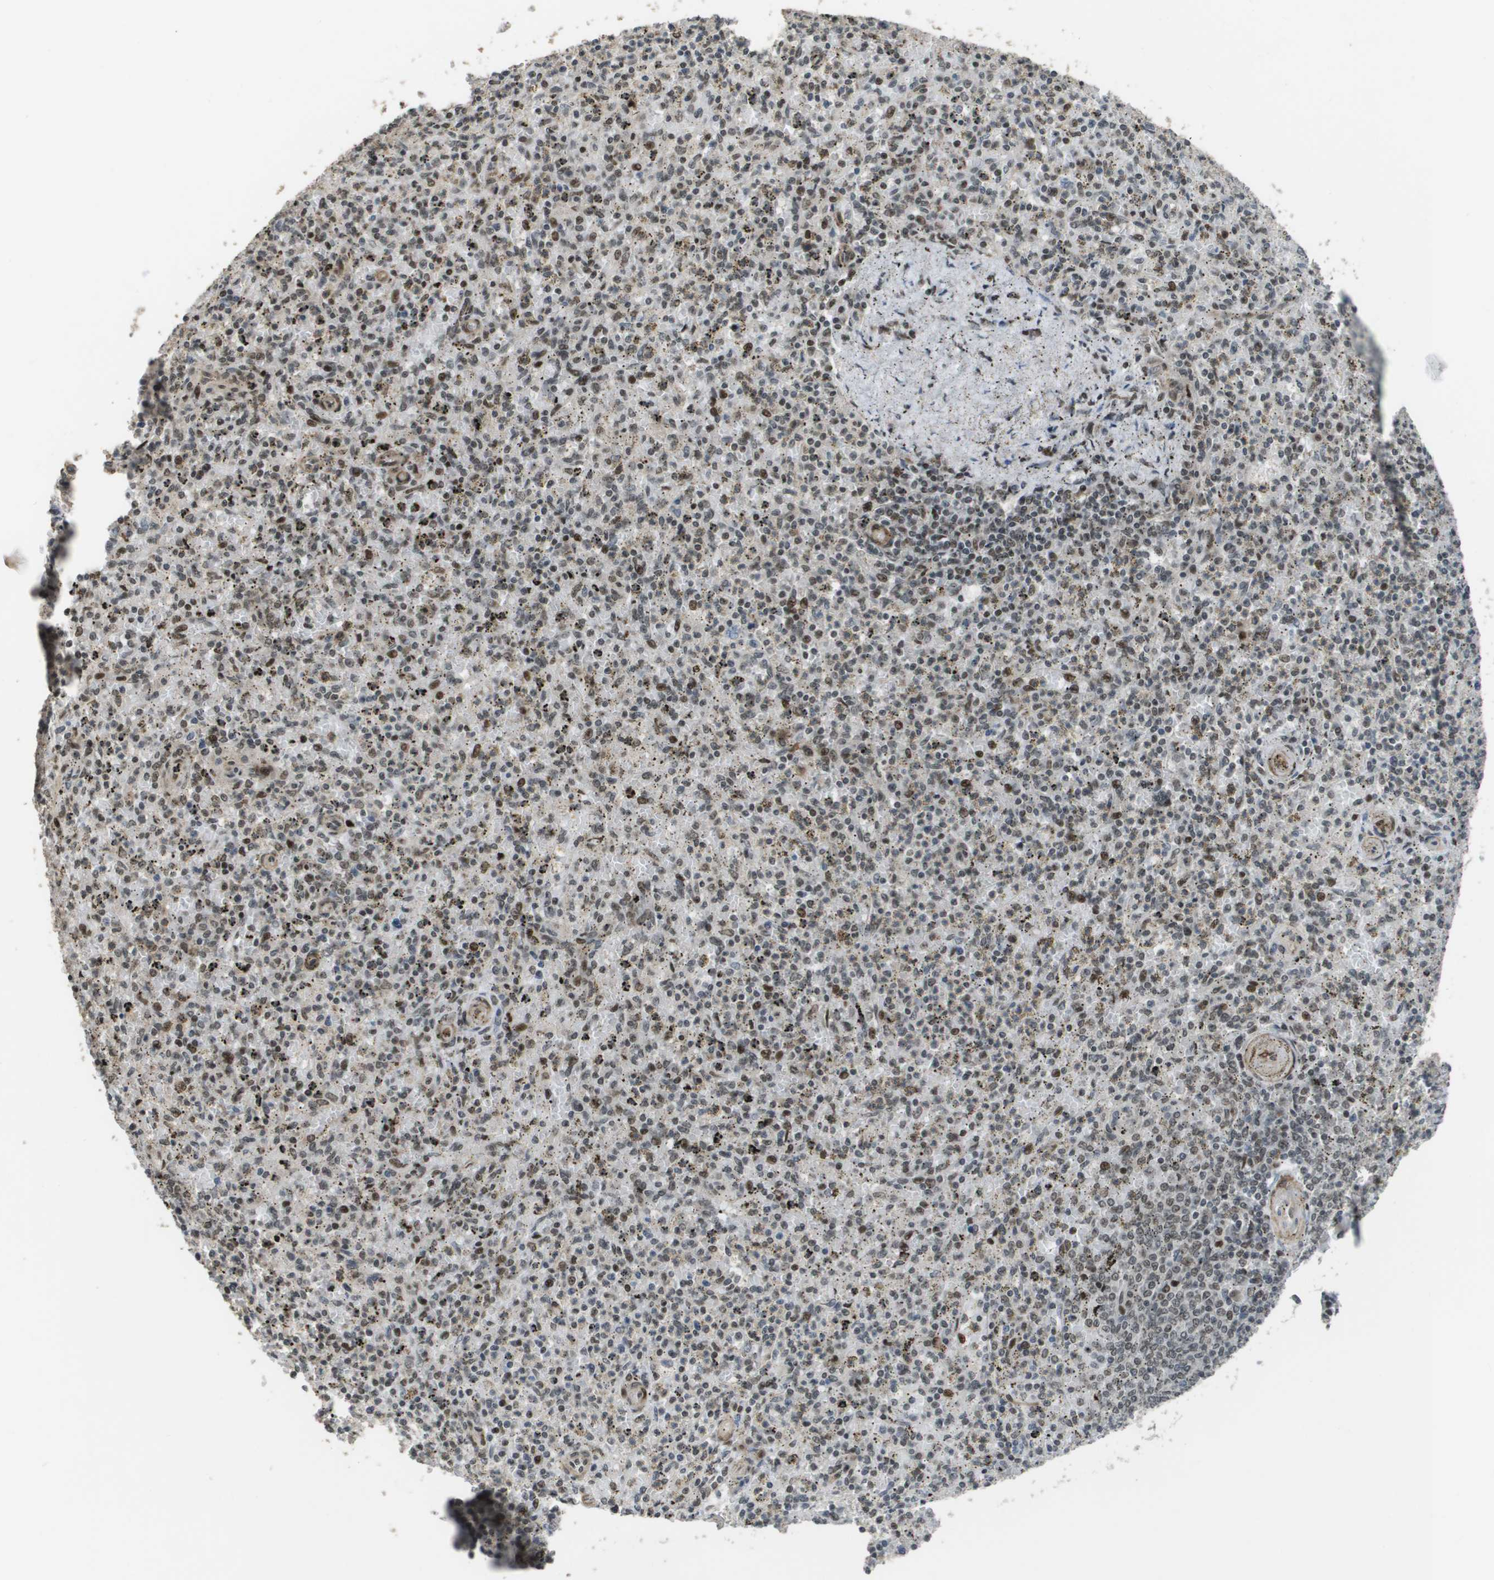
{"staining": {"intensity": "weak", "quantity": ">75%", "location": "nuclear"}, "tissue": "spleen", "cell_type": "Cells in red pulp", "image_type": "normal", "snomed": [{"axis": "morphology", "description": "Normal tissue, NOS"}, {"axis": "topography", "description": "Spleen"}], "caption": "This micrograph exhibits immunohistochemistry staining of benign human spleen, with low weak nuclear expression in approximately >75% of cells in red pulp.", "gene": "KAT5", "patient": {"sex": "male", "age": 72}}